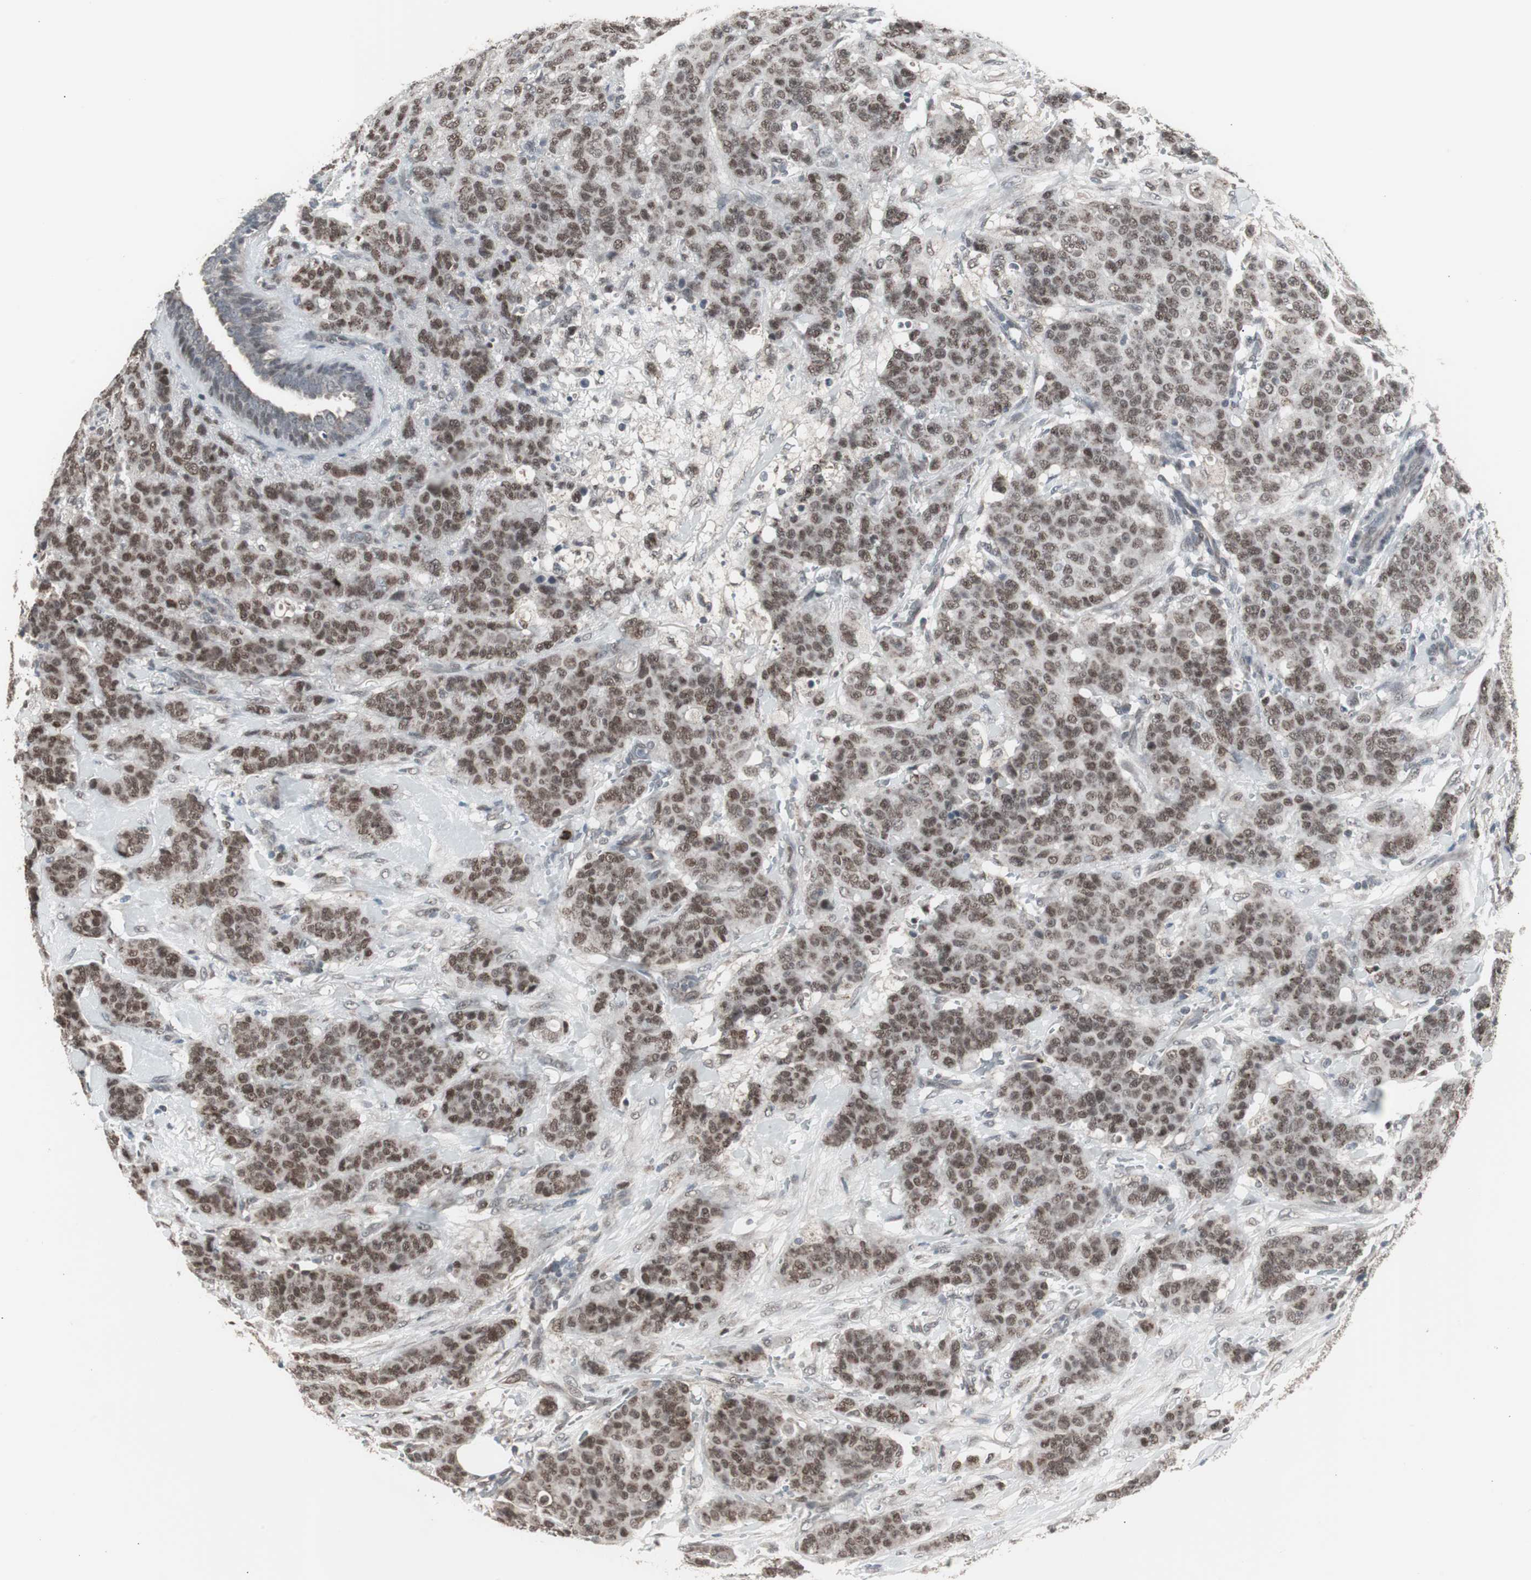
{"staining": {"intensity": "moderate", "quantity": ">75%", "location": "nuclear"}, "tissue": "breast cancer", "cell_type": "Tumor cells", "image_type": "cancer", "snomed": [{"axis": "morphology", "description": "Duct carcinoma"}, {"axis": "topography", "description": "Breast"}], "caption": "IHC (DAB) staining of human intraductal carcinoma (breast) reveals moderate nuclear protein staining in about >75% of tumor cells.", "gene": "RXRA", "patient": {"sex": "female", "age": 40}}